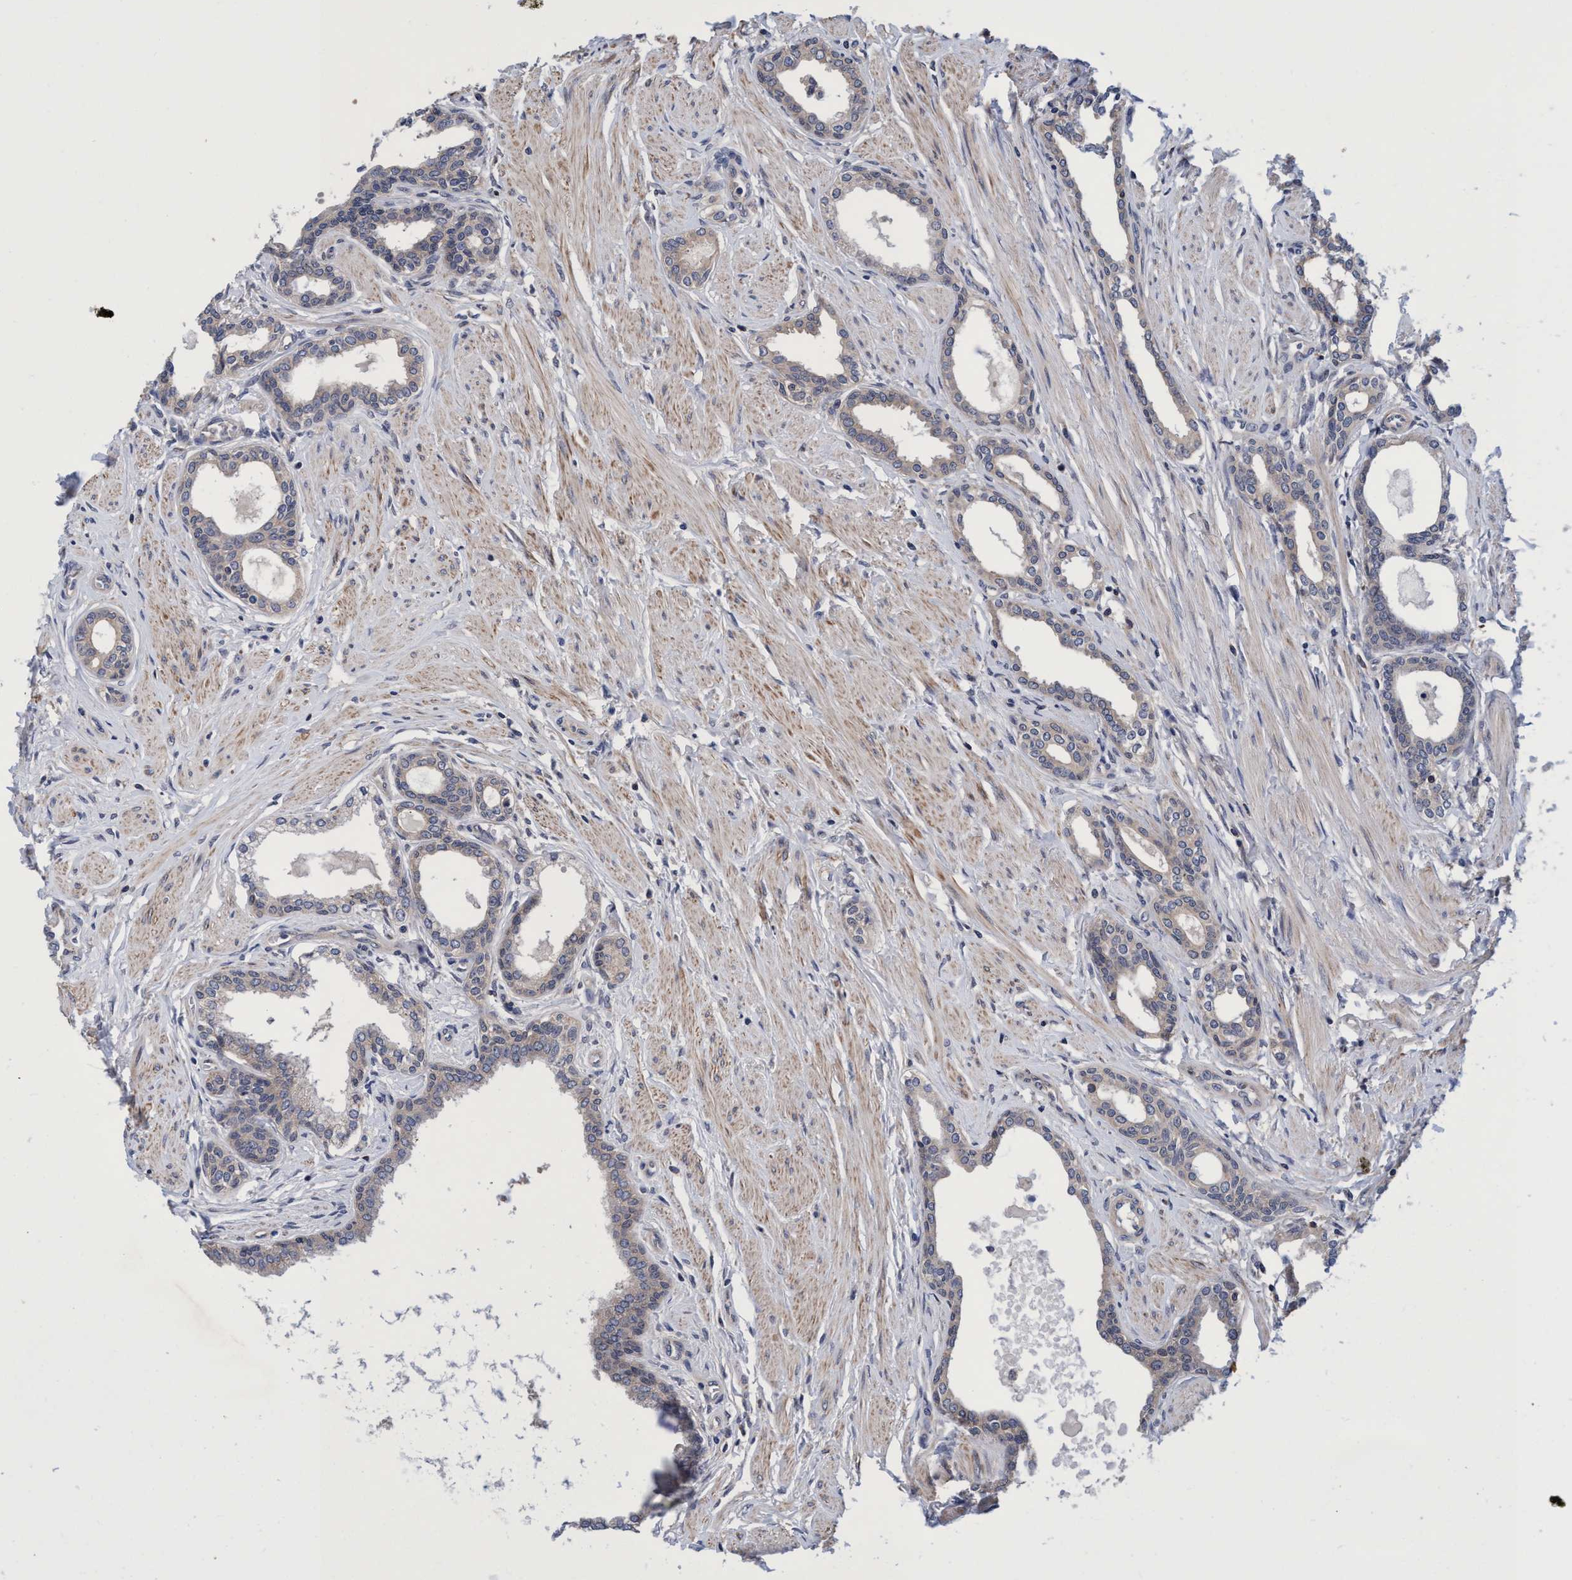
{"staining": {"intensity": "negative", "quantity": "none", "location": "none"}, "tissue": "prostate cancer", "cell_type": "Tumor cells", "image_type": "cancer", "snomed": [{"axis": "morphology", "description": "Adenocarcinoma, High grade"}, {"axis": "topography", "description": "Prostate"}], "caption": "Immunohistochemistry (IHC) micrograph of neoplastic tissue: prostate adenocarcinoma (high-grade) stained with DAB (3,3'-diaminobenzidine) shows no significant protein positivity in tumor cells.", "gene": "CALCOCO2", "patient": {"sex": "male", "age": 52}}